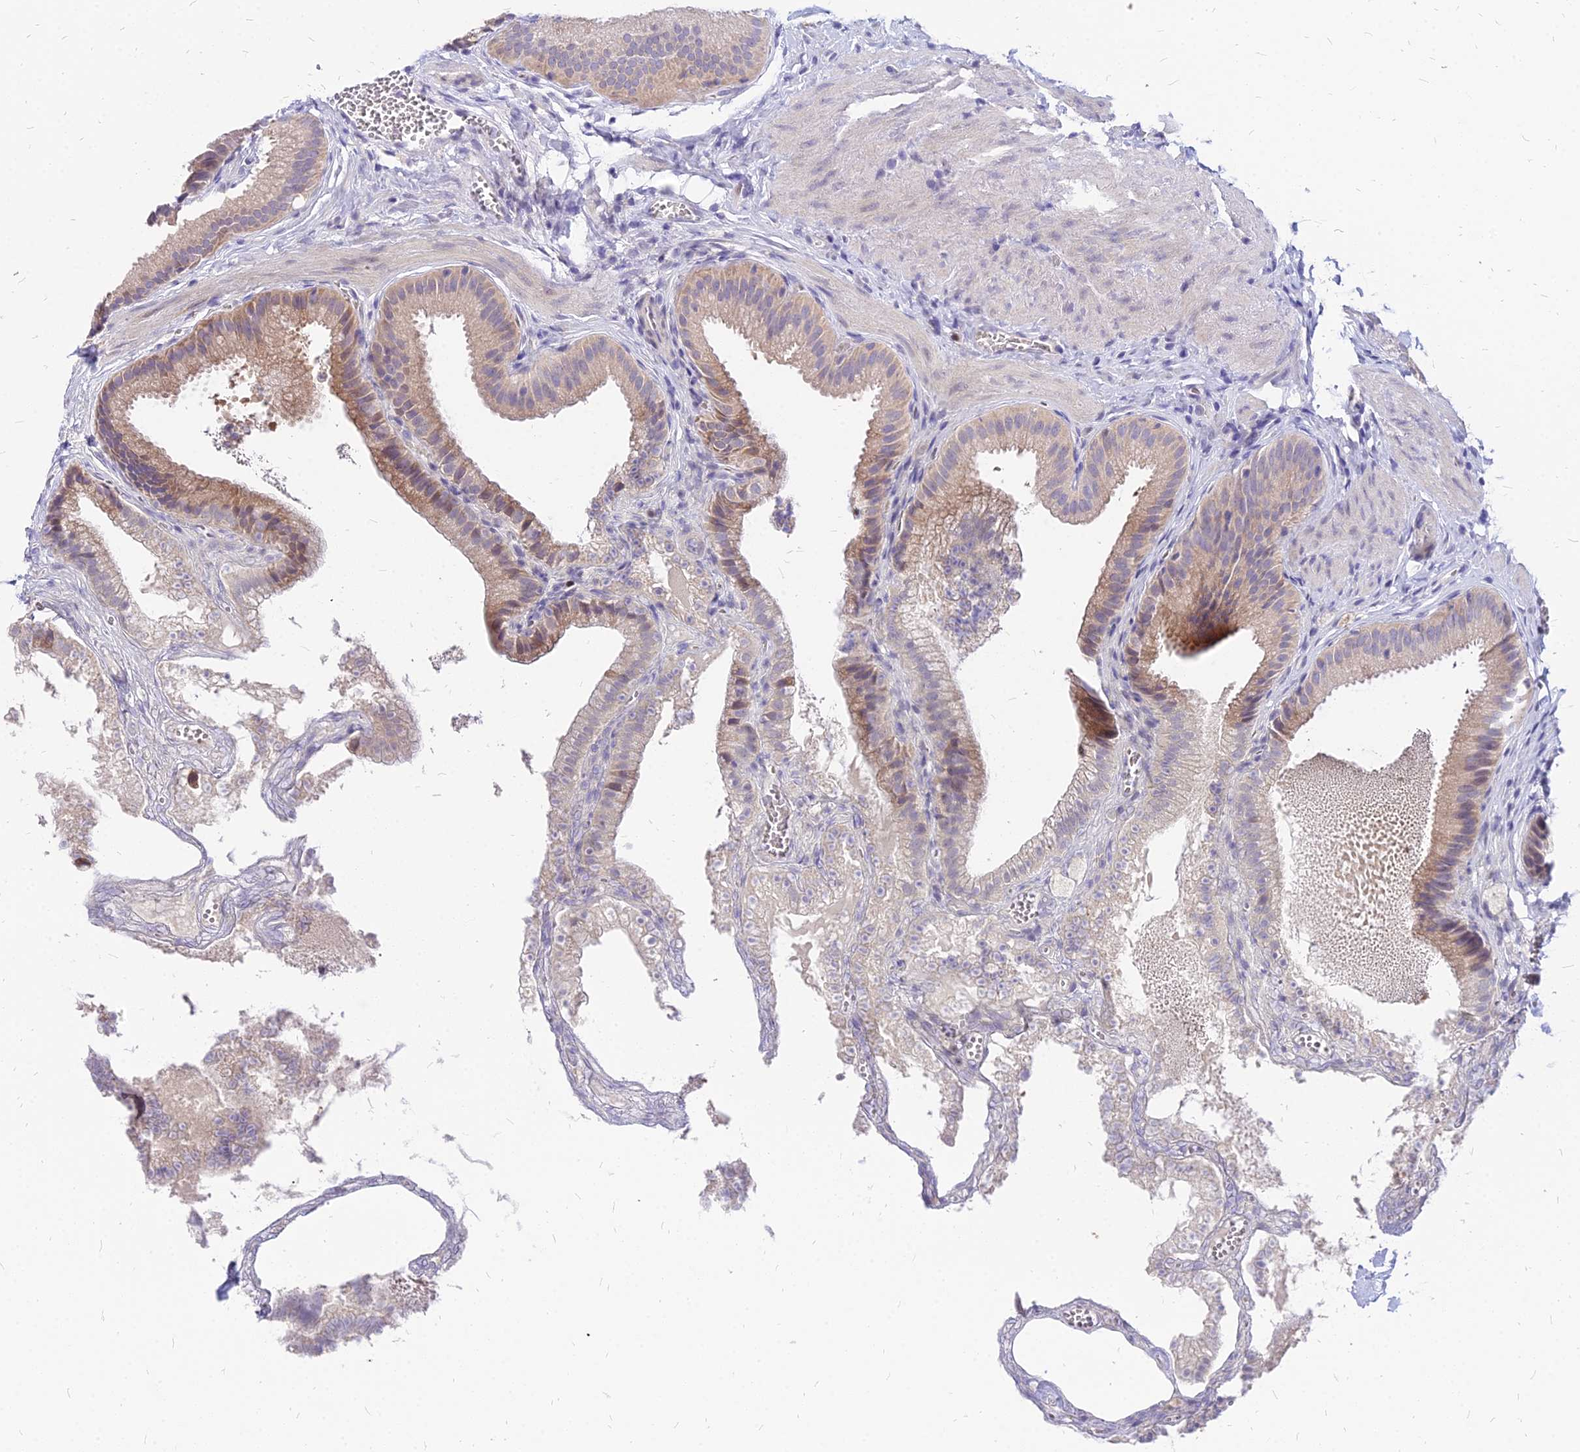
{"staining": {"intensity": "weak", "quantity": ">75%", "location": "cytoplasmic/membranous"}, "tissue": "gallbladder", "cell_type": "Glandular cells", "image_type": "normal", "snomed": [{"axis": "morphology", "description": "Normal tissue, NOS"}, {"axis": "topography", "description": "Gallbladder"}], "caption": "Immunohistochemistry (IHC) staining of unremarkable gallbladder, which reveals low levels of weak cytoplasmic/membranous staining in approximately >75% of glandular cells indicating weak cytoplasmic/membranous protein expression. The staining was performed using DAB (3,3'-diaminobenzidine) (brown) for protein detection and nuclei were counterstained in hematoxylin (blue).", "gene": "ACSM6", "patient": {"sex": "male", "age": 38}}